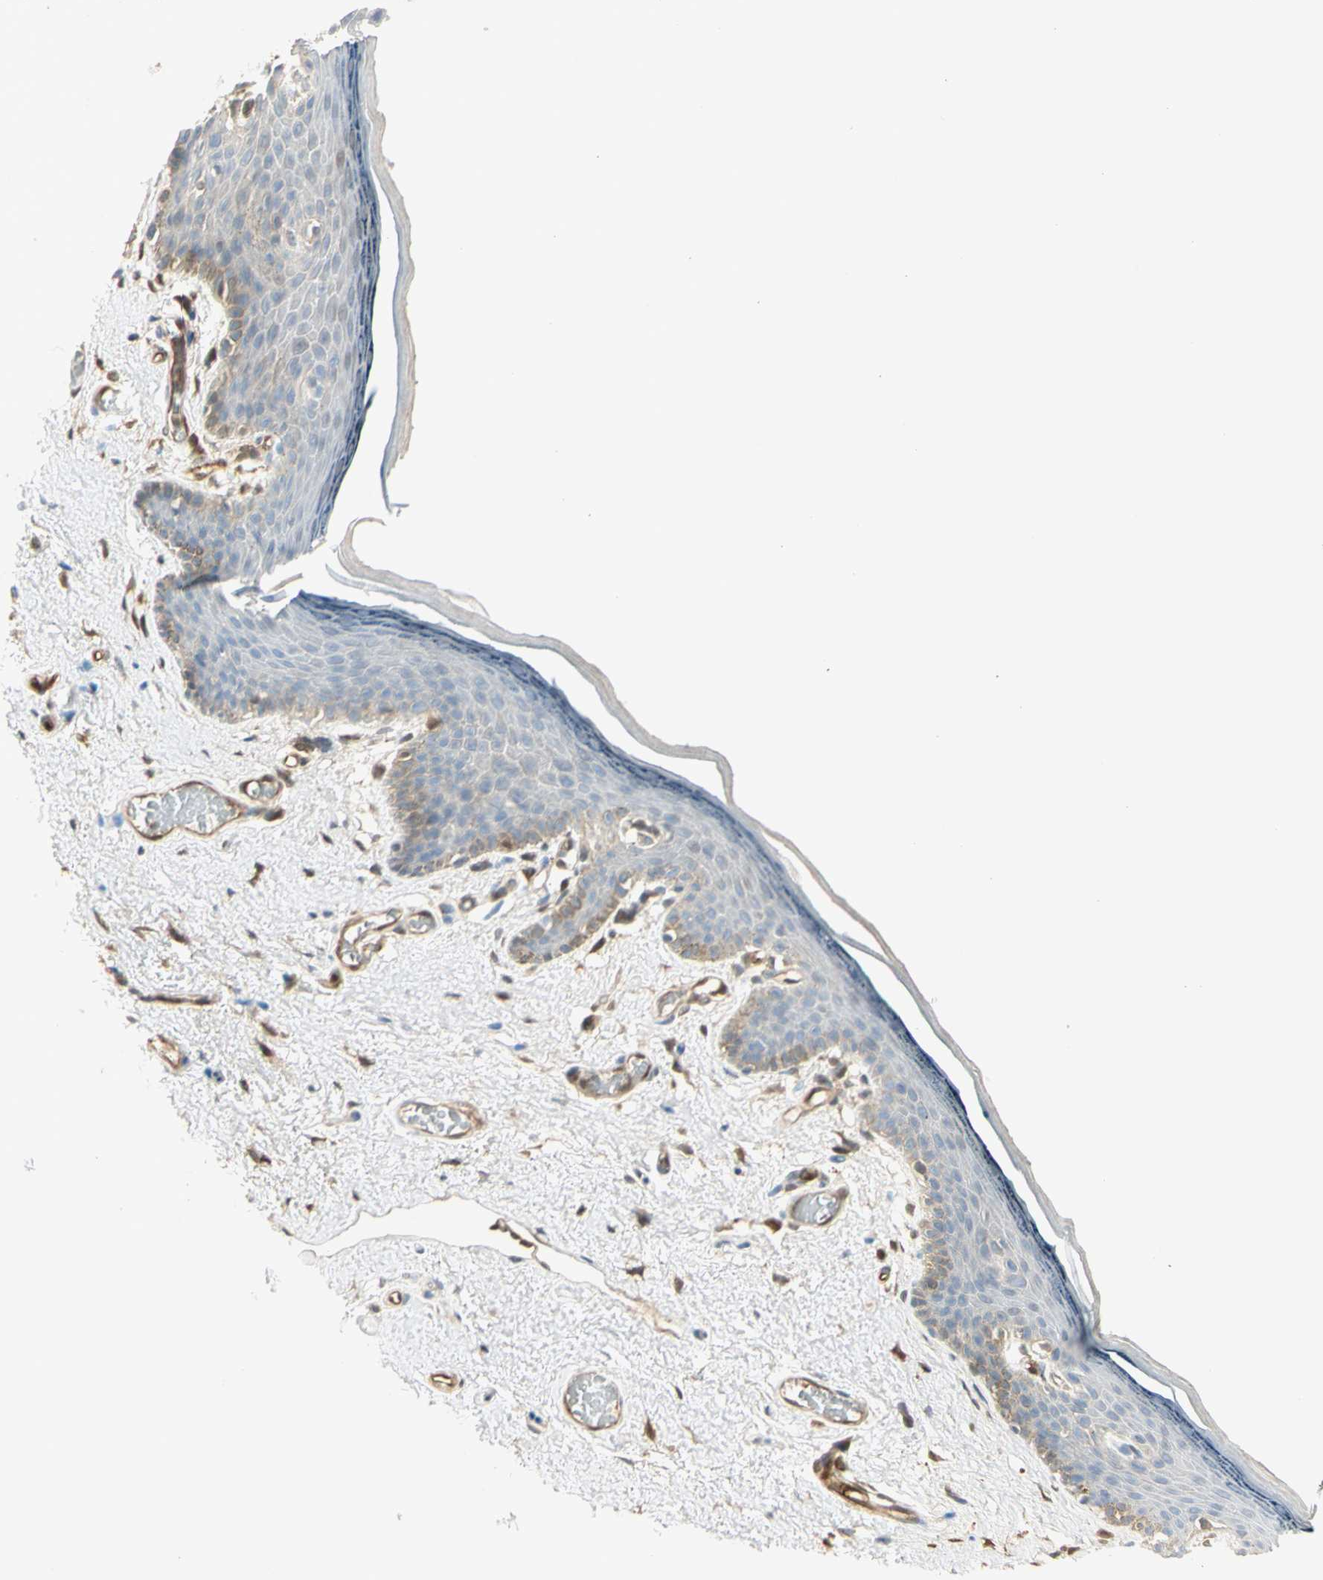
{"staining": {"intensity": "weak", "quantity": "<25%", "location": "cytoplasmic/membranous"}, "tissue": "skin", "cell_type": "Epidermal cells", "image_type": "normal", "snomed": [{"axis": "morphology", "description": "Normal tissue, NOS"}, {"axis": "topography", "description": "Vulva"}], "caption": "A high-resolution photomicrograph shows immunohistochemistry staining of benign skin, which demonstrates no significant positivity in epidermal cells.", "gene": "SERPINB6", "patient": {"sex": "female", "age": 54}}